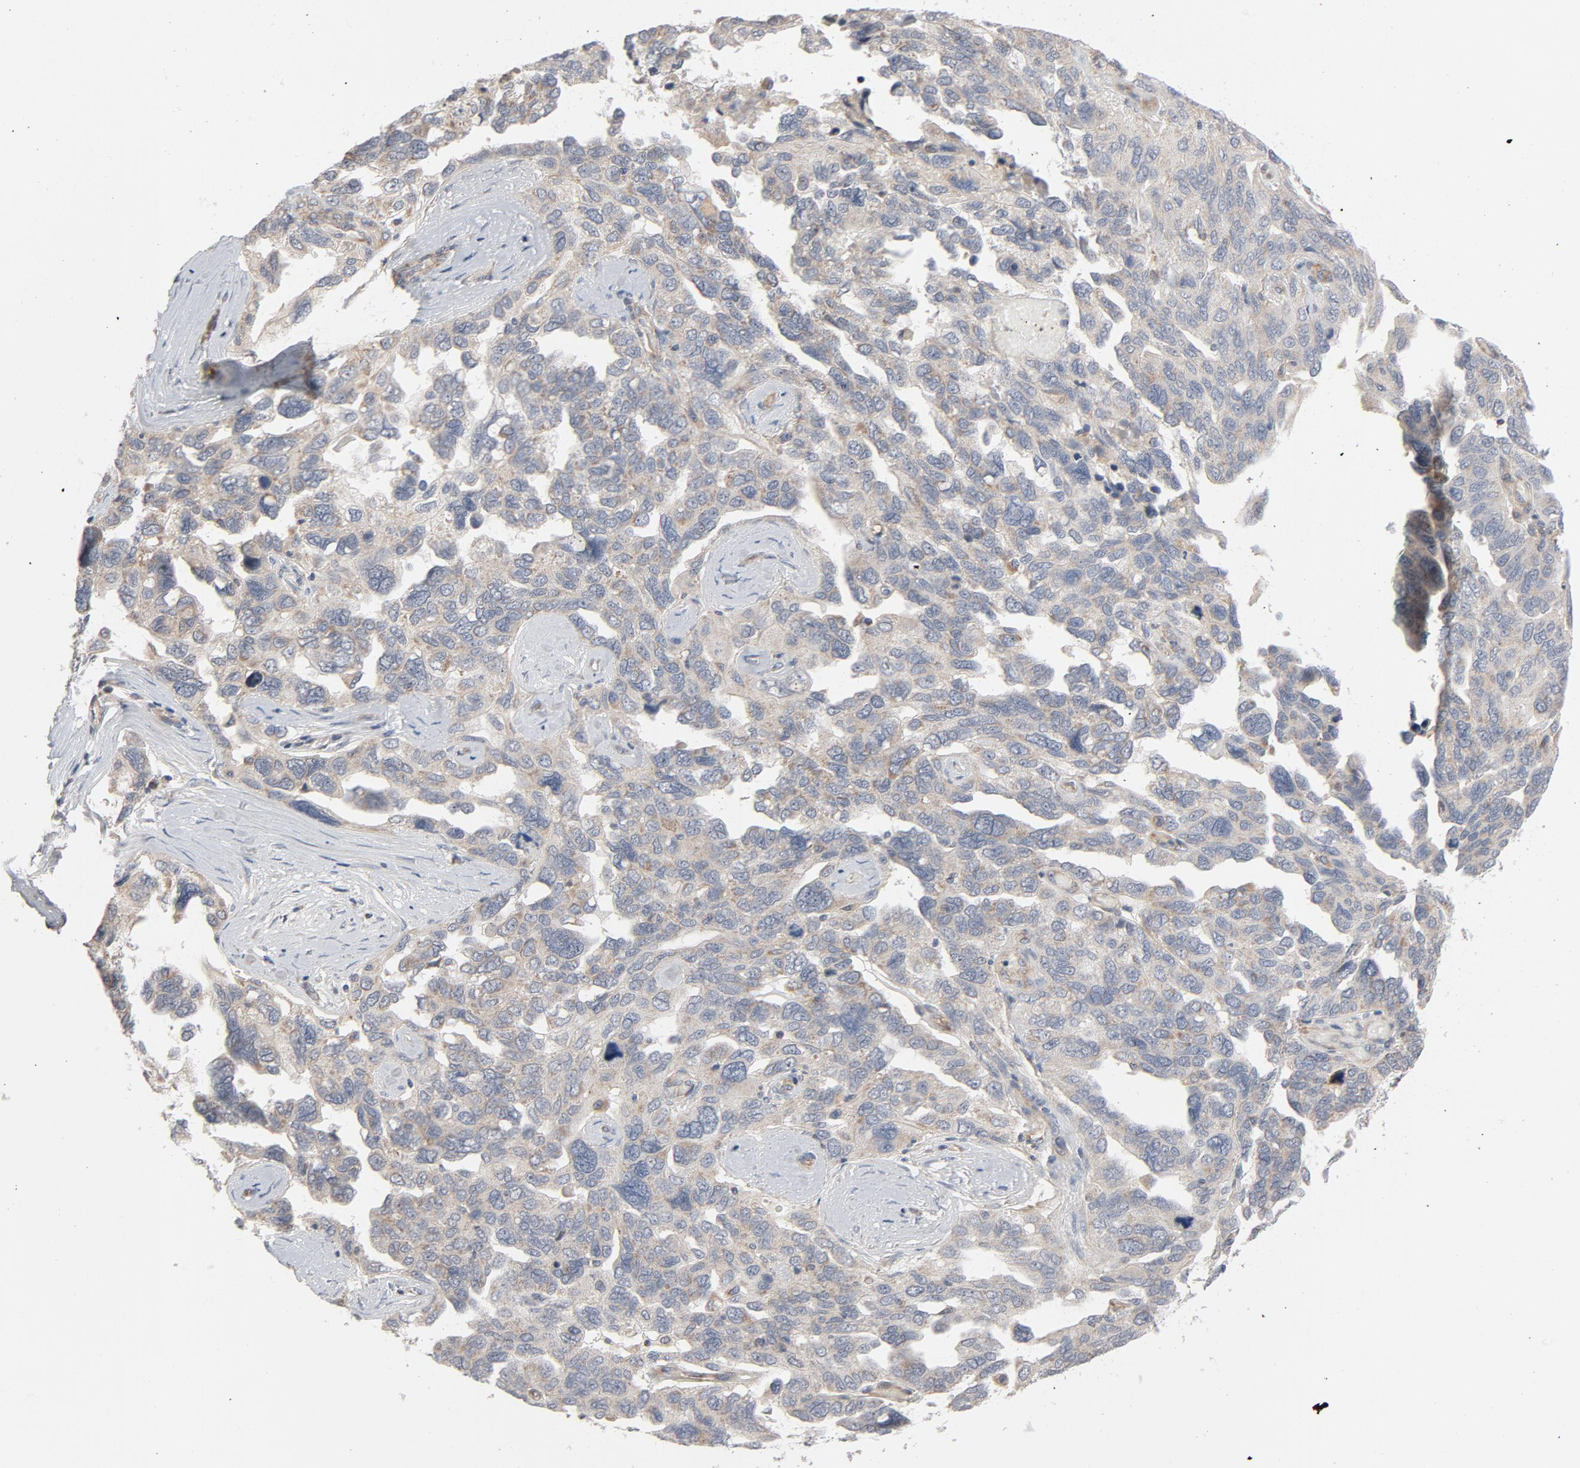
{"staining": {"intensity": "moderate", "quantity": ">75%", "location": "cytoplasmic/membranous"}, "tissue": "ovarian cancer", "cell_type": "Tumor cells", "image_type": "cancer", "snomed": [{"axis": "morphology", "description": "Cystadenocarcinoma, serous, NOS"}, {"axis": "topography", "description": "Ovary"}], "caption": "The histopathology image displays a brown stain indicating the presence of a protein in the cytoplasmic/membranous of tumor cells in ovarian serous cystadenocarcinoma. Using DAB (3,3'-diaminobenzidine) (brown) and hematoxylin (blue) stains, captured at high magnification using brightfield microscopy.", "gene": "TRIOBP", "patient": {"sex": "female", "age": 64}}